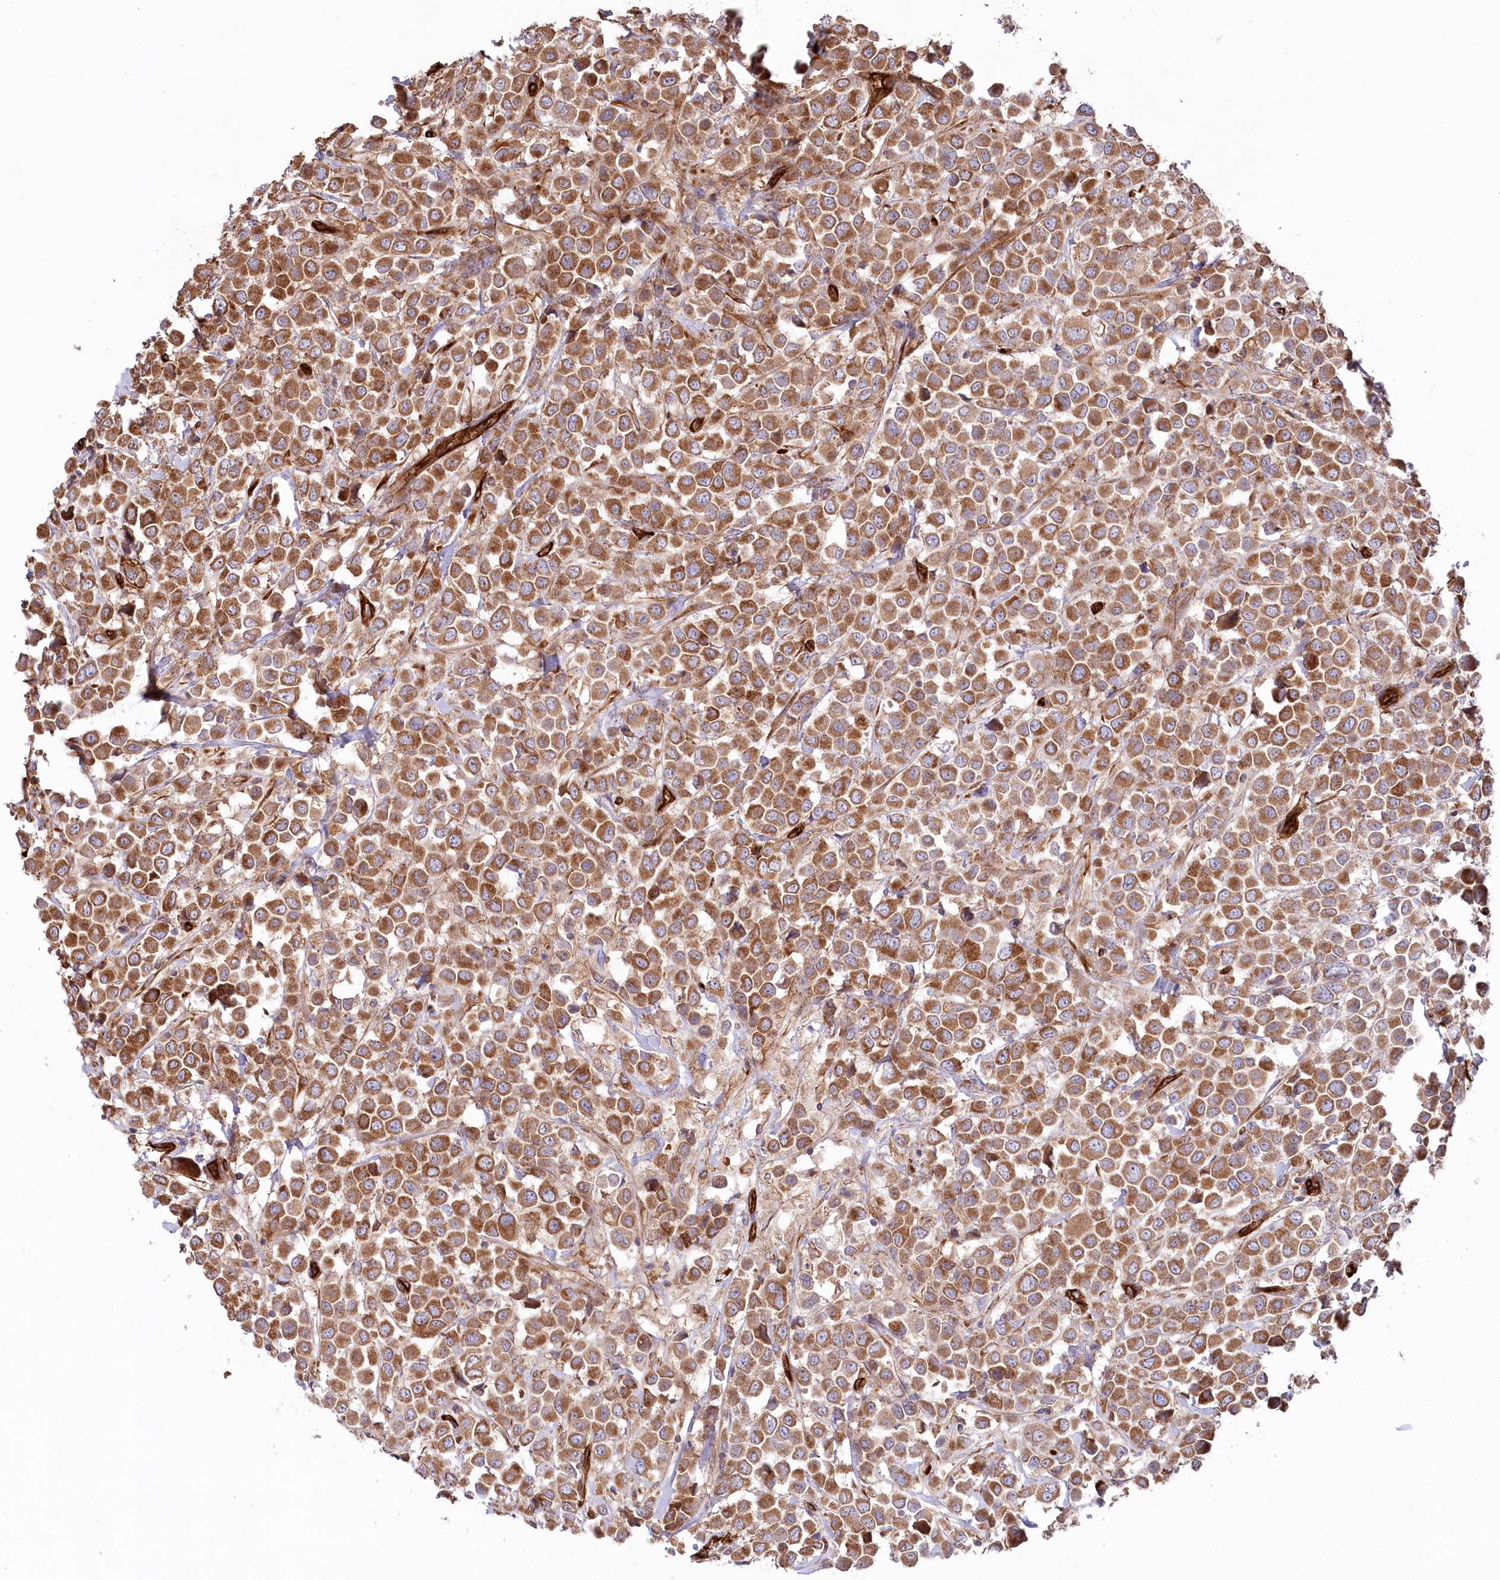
{"staining": {"intensity": "moderate", "quantity": ">75%", "location": "cytoplasmic/membranous"}, "tissue": "breast cancer", "cell_type": "Tumor cells", "image_type": "cancer", "snomed": [{"axis": "morphology", "description": "Duct carcinoma"}, {"axis": "topography", "description": "Breast"}], "caption": "Moderate cytoplasmic/membranous staining is present in about >75% of tumor cells in breast cancer.", "gene": "MTPAP", "patient": {"sex": "female", "age": 61}}